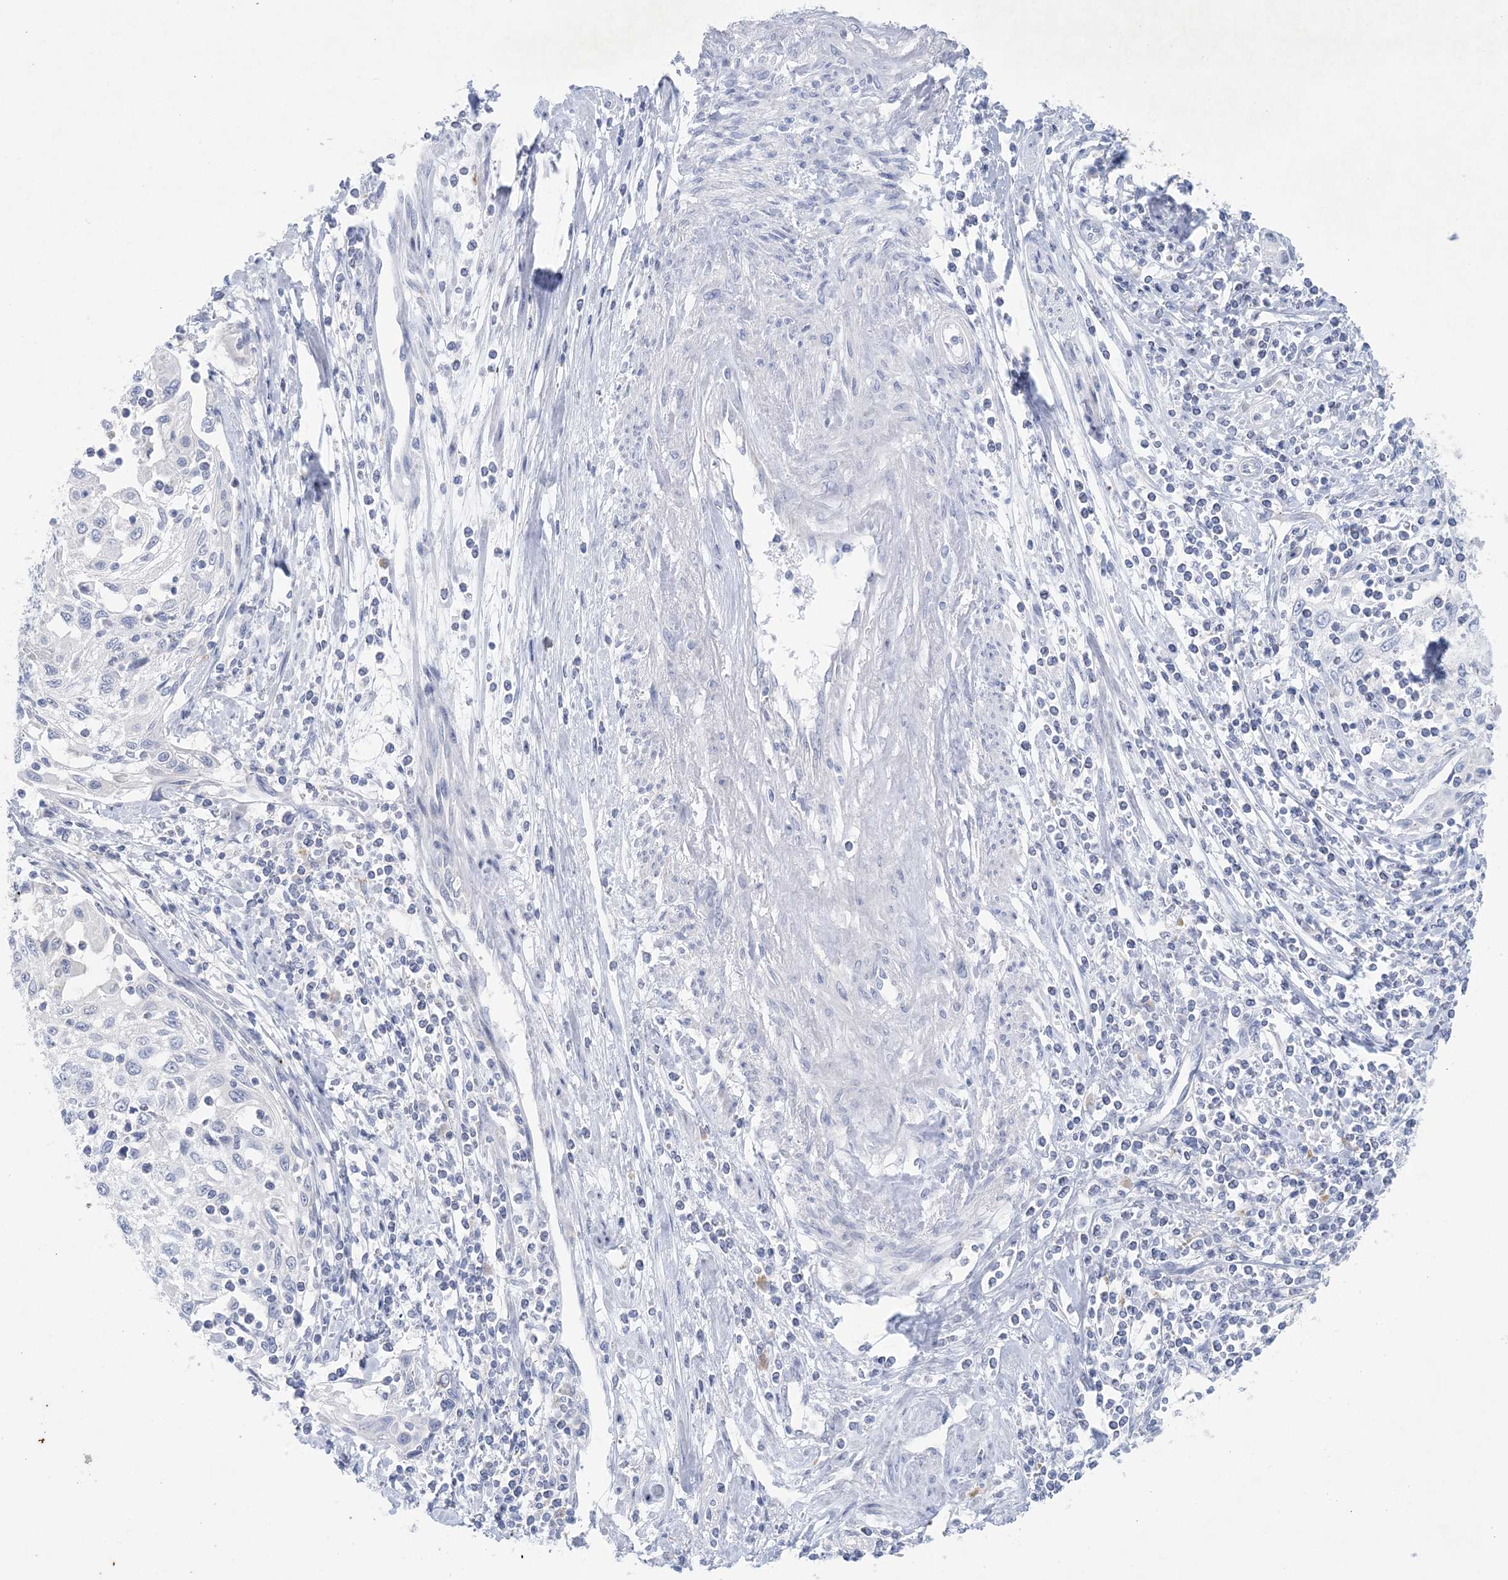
{"staining": {"intensity": "negative", "quantity": "none", "location": "none"}, "tissue": "cervical cancer", "cell_type": "Tumor cells", "image_type": "cancer", "snomed": [{"axis": "morphology", "description": "Squamous cell carcinoma, NOS"}, {"axis": "topography", "description": "Cervix"}], "caption": "Immunohistochemistry (IHC) image of cervical cancer (squamous cell carcinoma) stained for a protein (brown), which displays no staining in tumor cells. (Immunohistochemistry, brightfield microscopy, high magnification).", "gene": "GABRG1", "patient": {"sex": "female", "age": 70}}